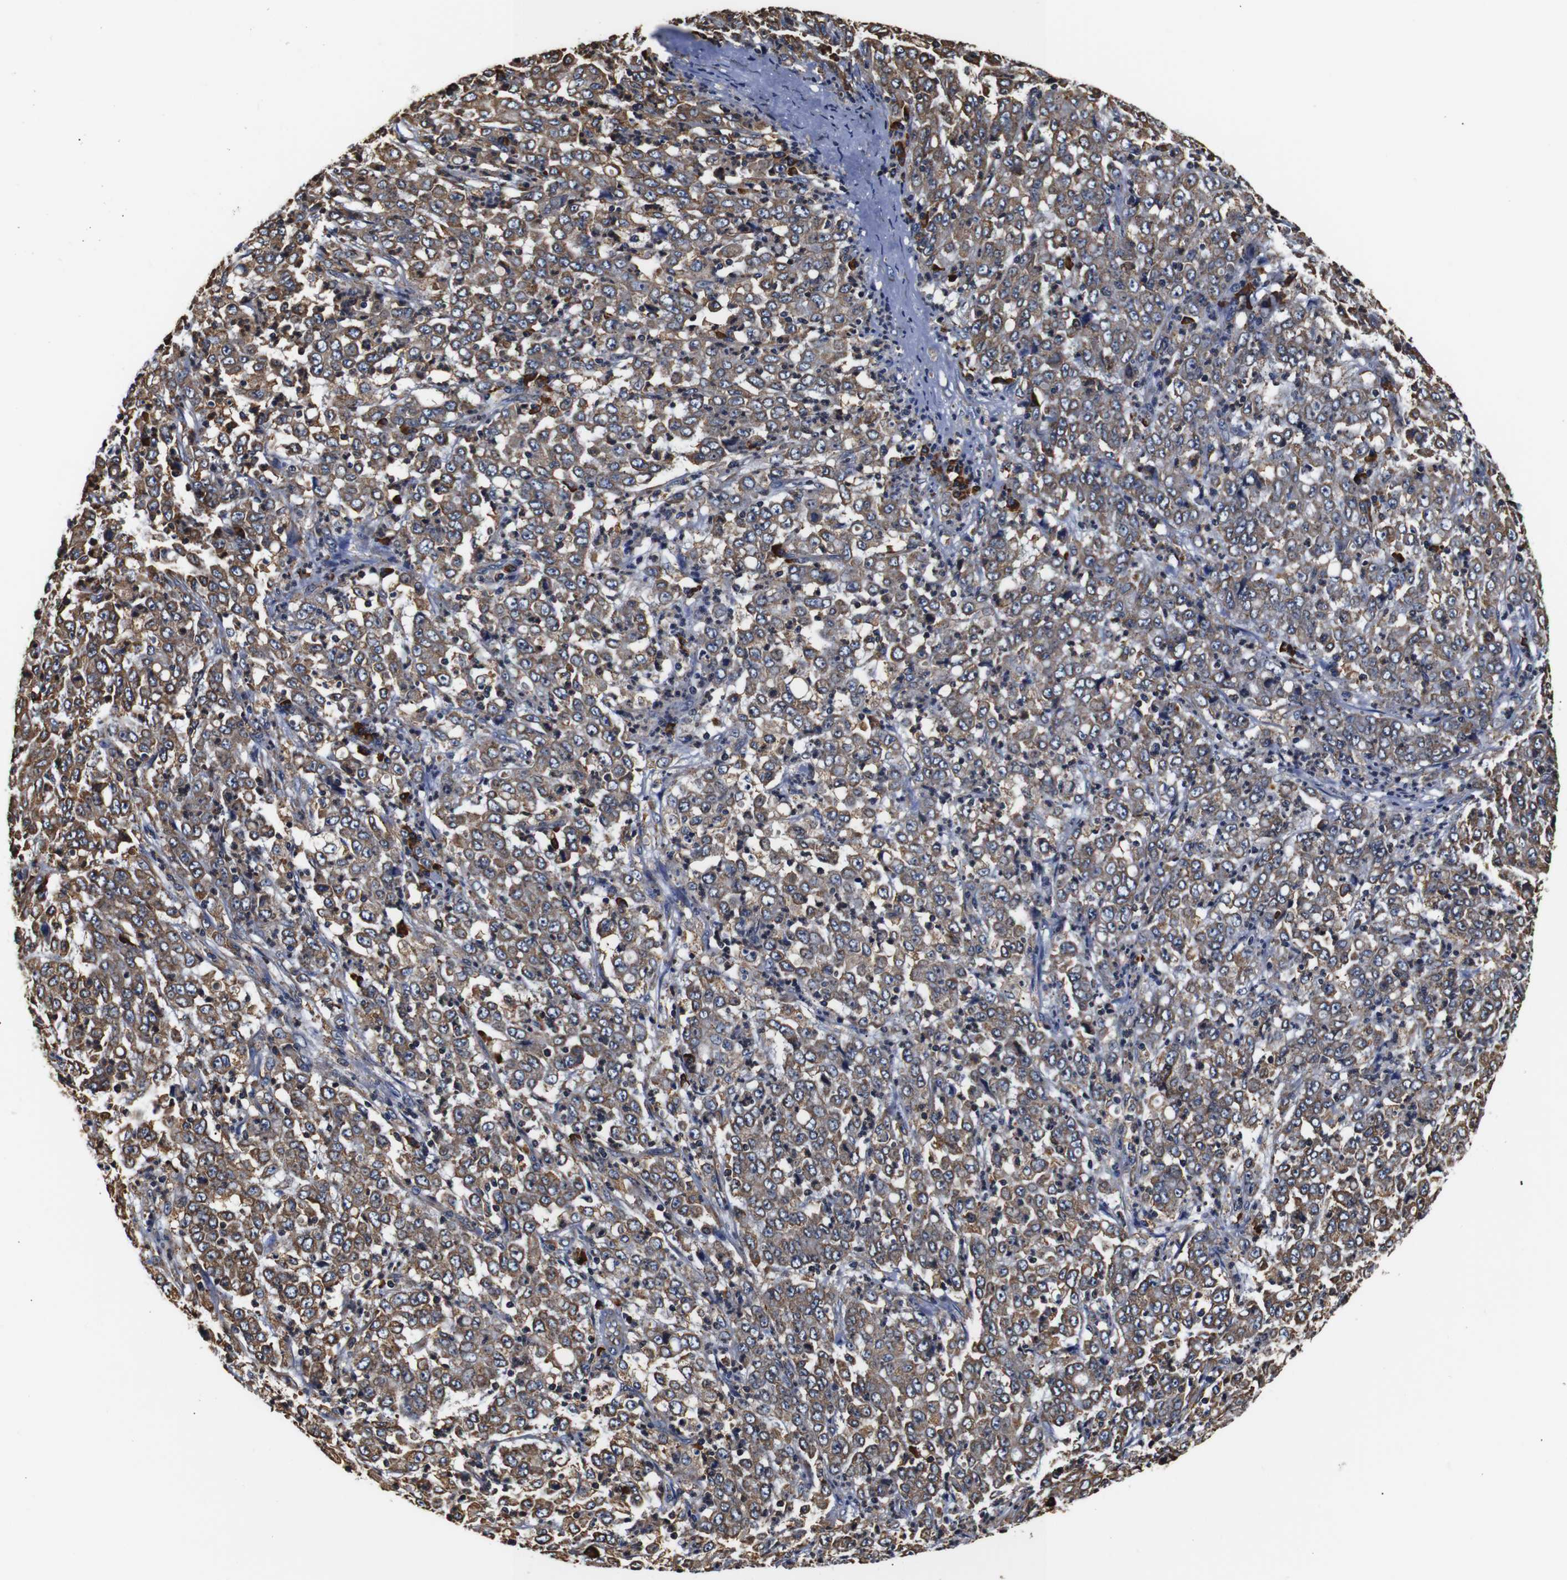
{"staining": {"intensity": "weak", "quantity": ">75%", "location": "cytoplasmic/membranous"}, "tissue": "stomach cancer", "cell_type": "Tumor cells", "image_type": "cancer", "snomed": [{"axis": "morphology", "description": "Adenocarcinoma, NOS"}, {"axis": "topography", "description": "Stomach, lower"}], "caption": "Weak cytoplasmic/membranous expression is identified in approximately >75% of tumor cells in adenocarcinoma (stomach). (DAB IHC, brown staining for protein, blue staining for nuclei).", "gene": "HHIP", "patient": {"sex": "female", "age": 71}}